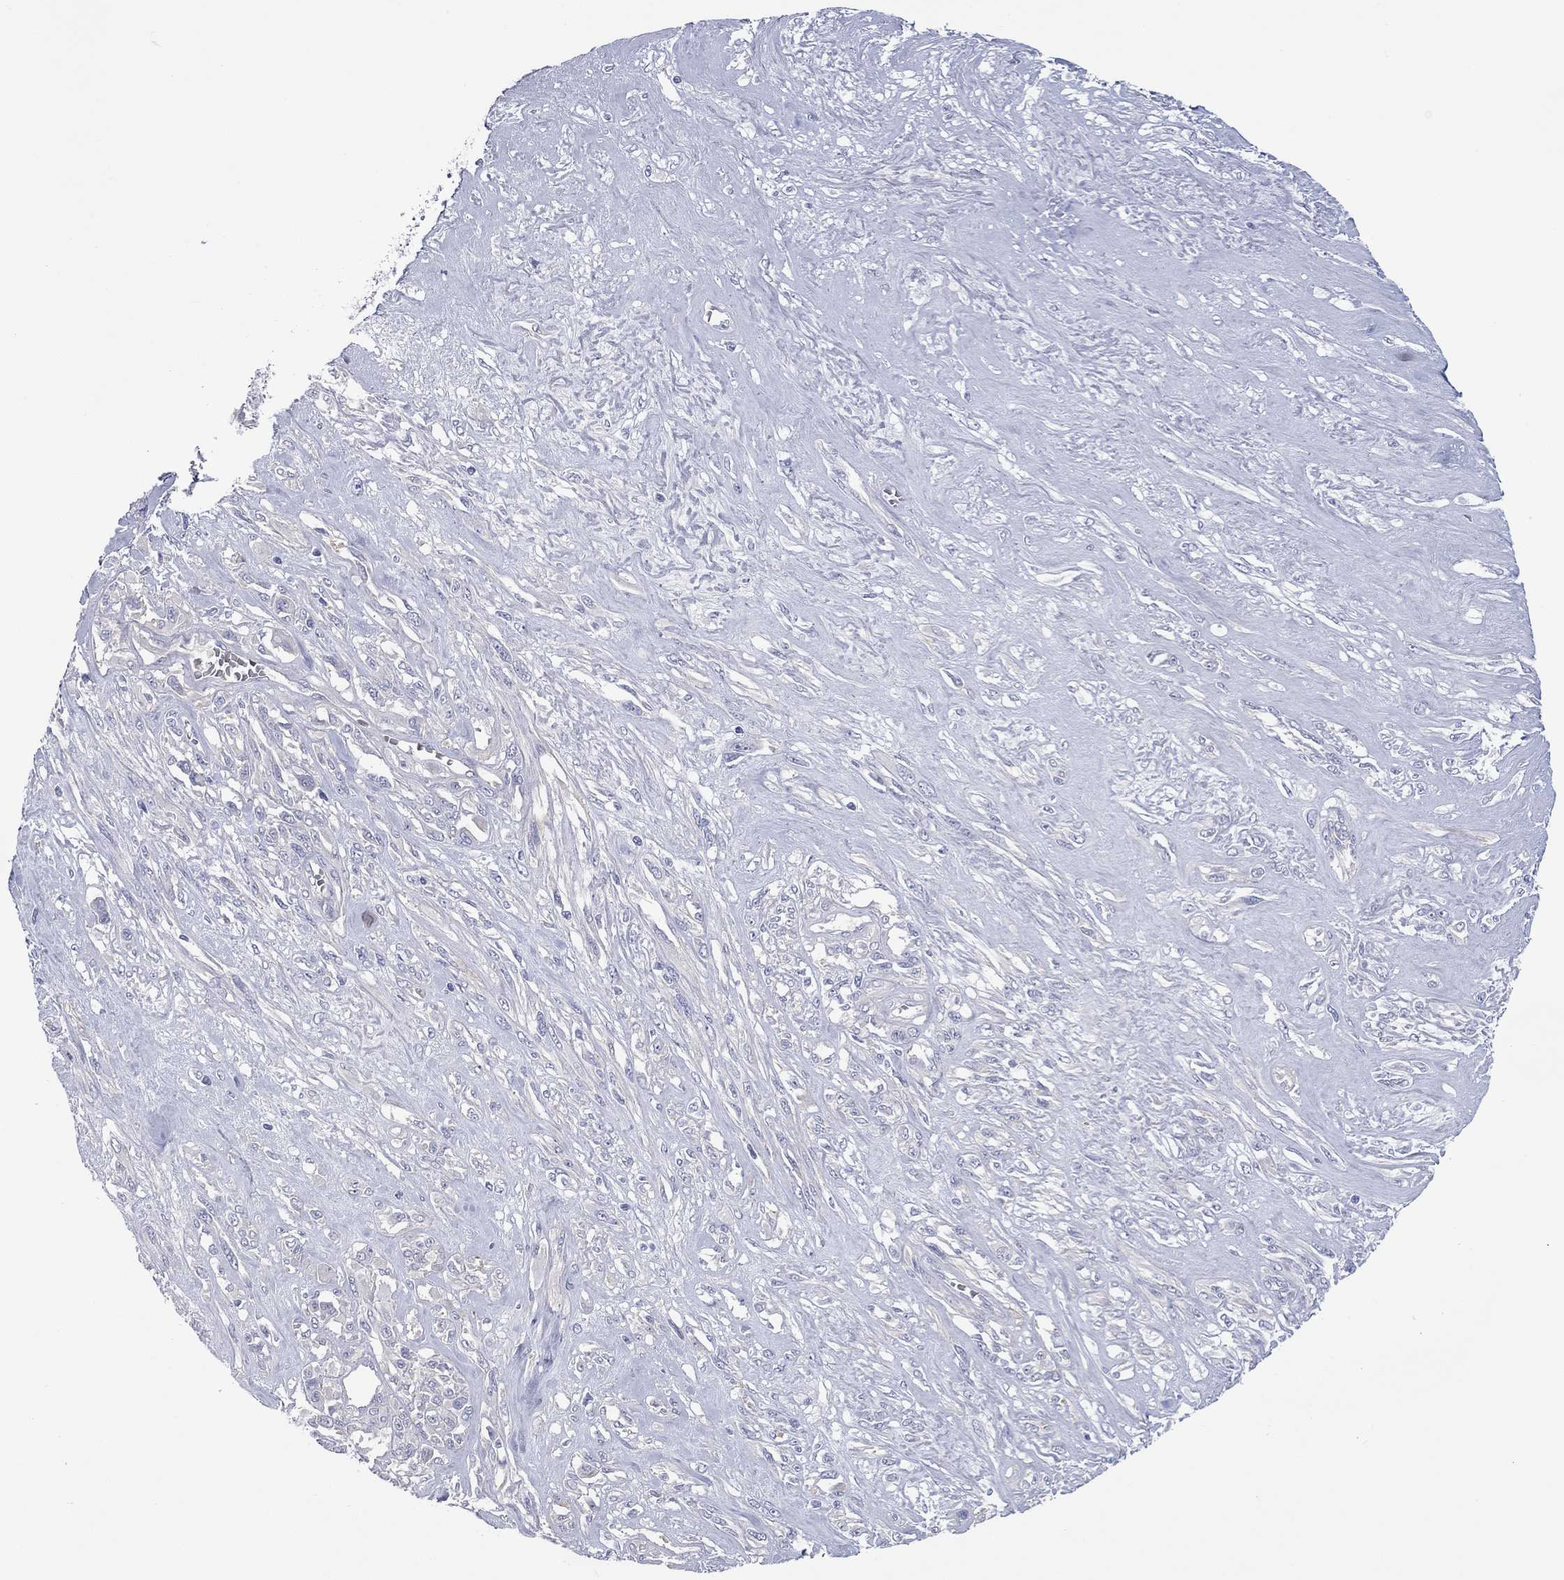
{"staining": {"intensity": "negative", "quantity": "none", "location": "none"}, "tissue": "melanoma", "cell_type": "Tumor cells", "image_type": "cancer", "snomed": [{"axis": "morphology", "description": "Malignant melanoma, NOS"}, {"axis": "topography", "description": "Skin"}], "caption": "High power microscopy image of an immunohistochemistry photomicrograph of melanoma, revealing no significant staining in tumor cells.", "gene": "UNC119B", "patient": {"sex": "female", "age": 91}}